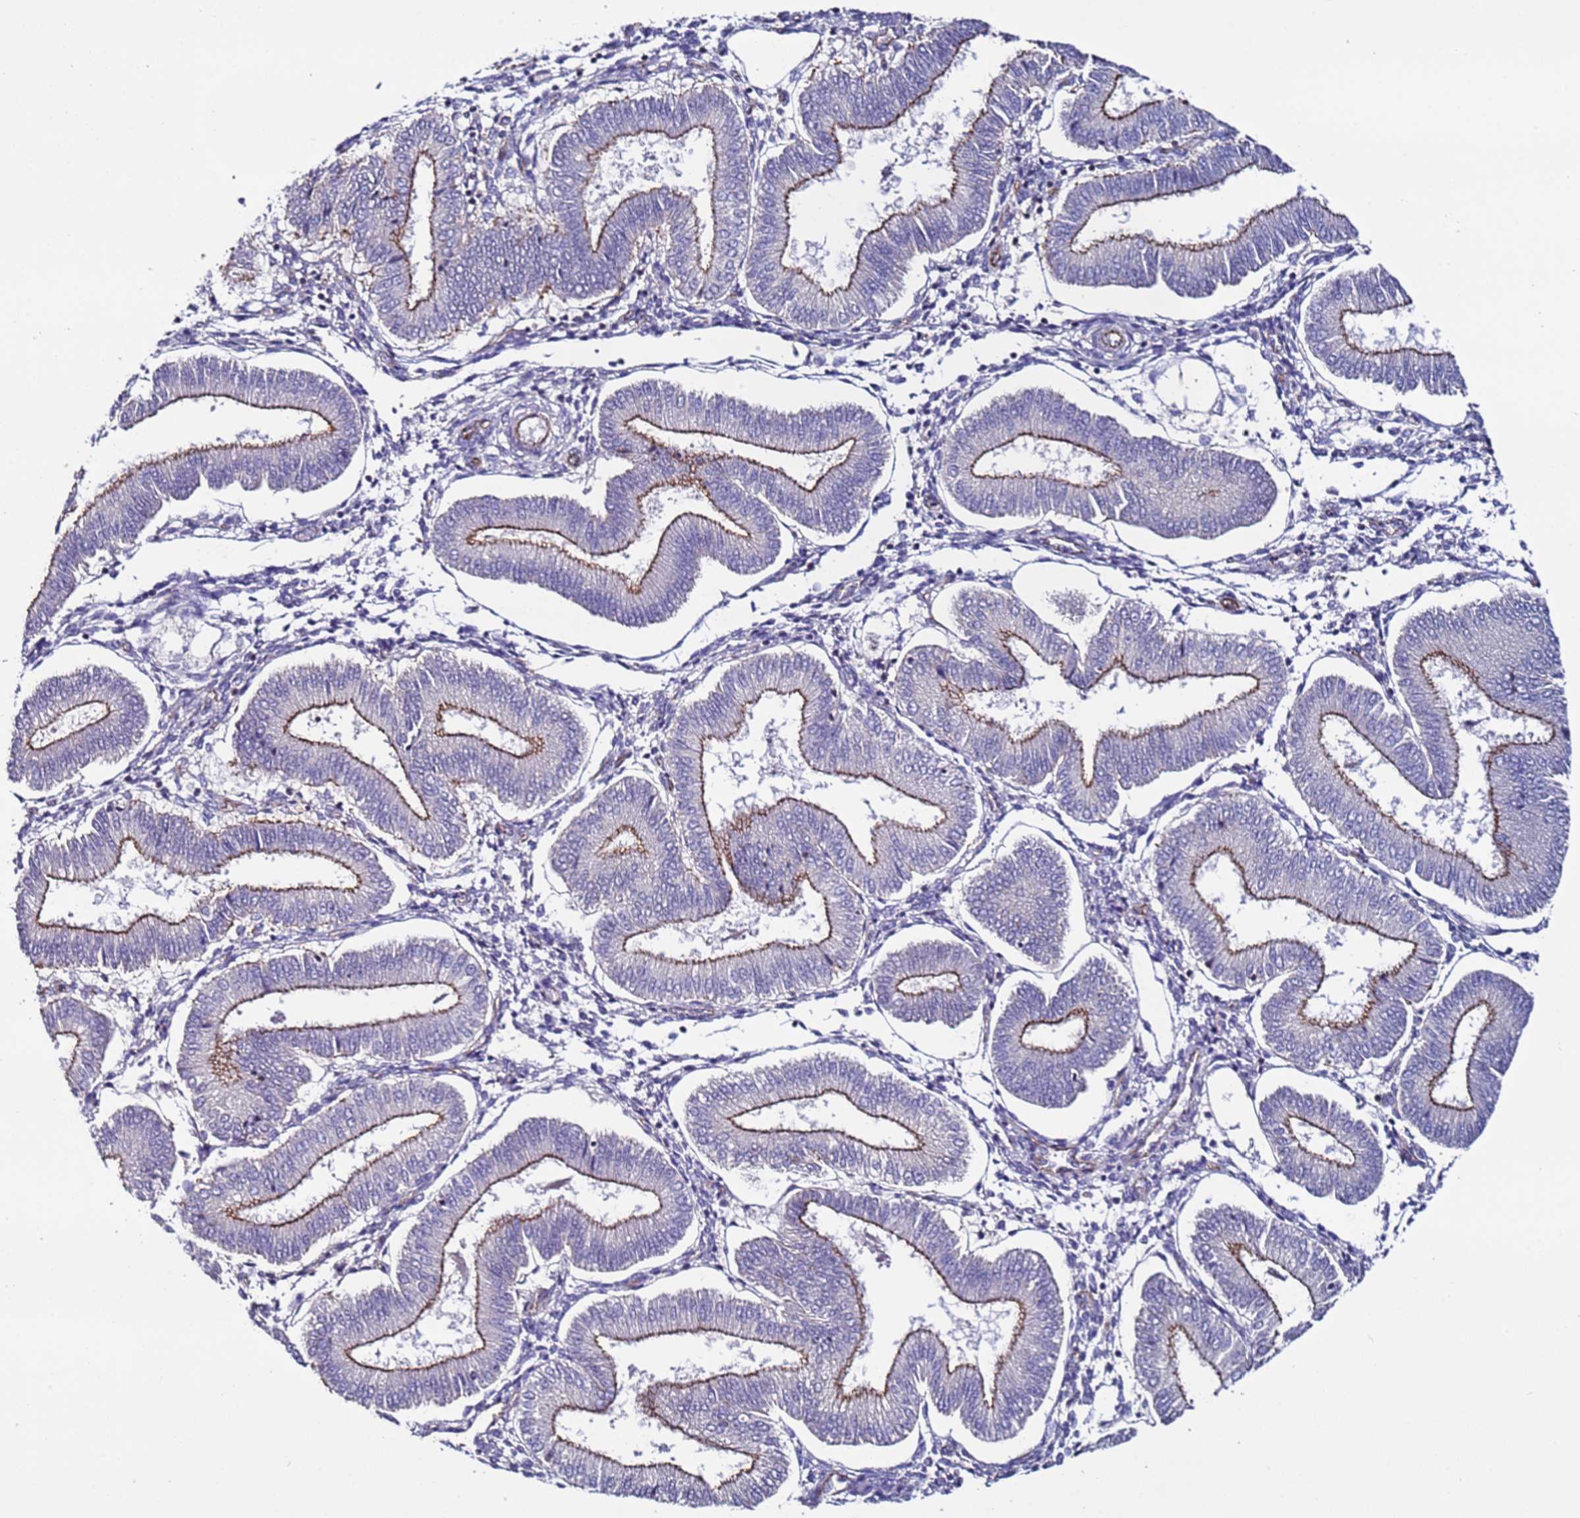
{"staining": {"intensity": "negative", "quantity": "none", "location": "none"}, "tissue": "endometrium", "cell_type": "Cells in endometrial stroma", "image_type": "normal", "snomed": [{"axis": "morphology", "description": "Normal tissue, NOS"}, {"axis": "topography", "description": "Endometrium"}], "caption": "Cells in endometrial stroma are negative for brown protein staining in unremarkable endometrium.", "gene": "TENM3", "patient": {"sex": "female", "age": 39}}